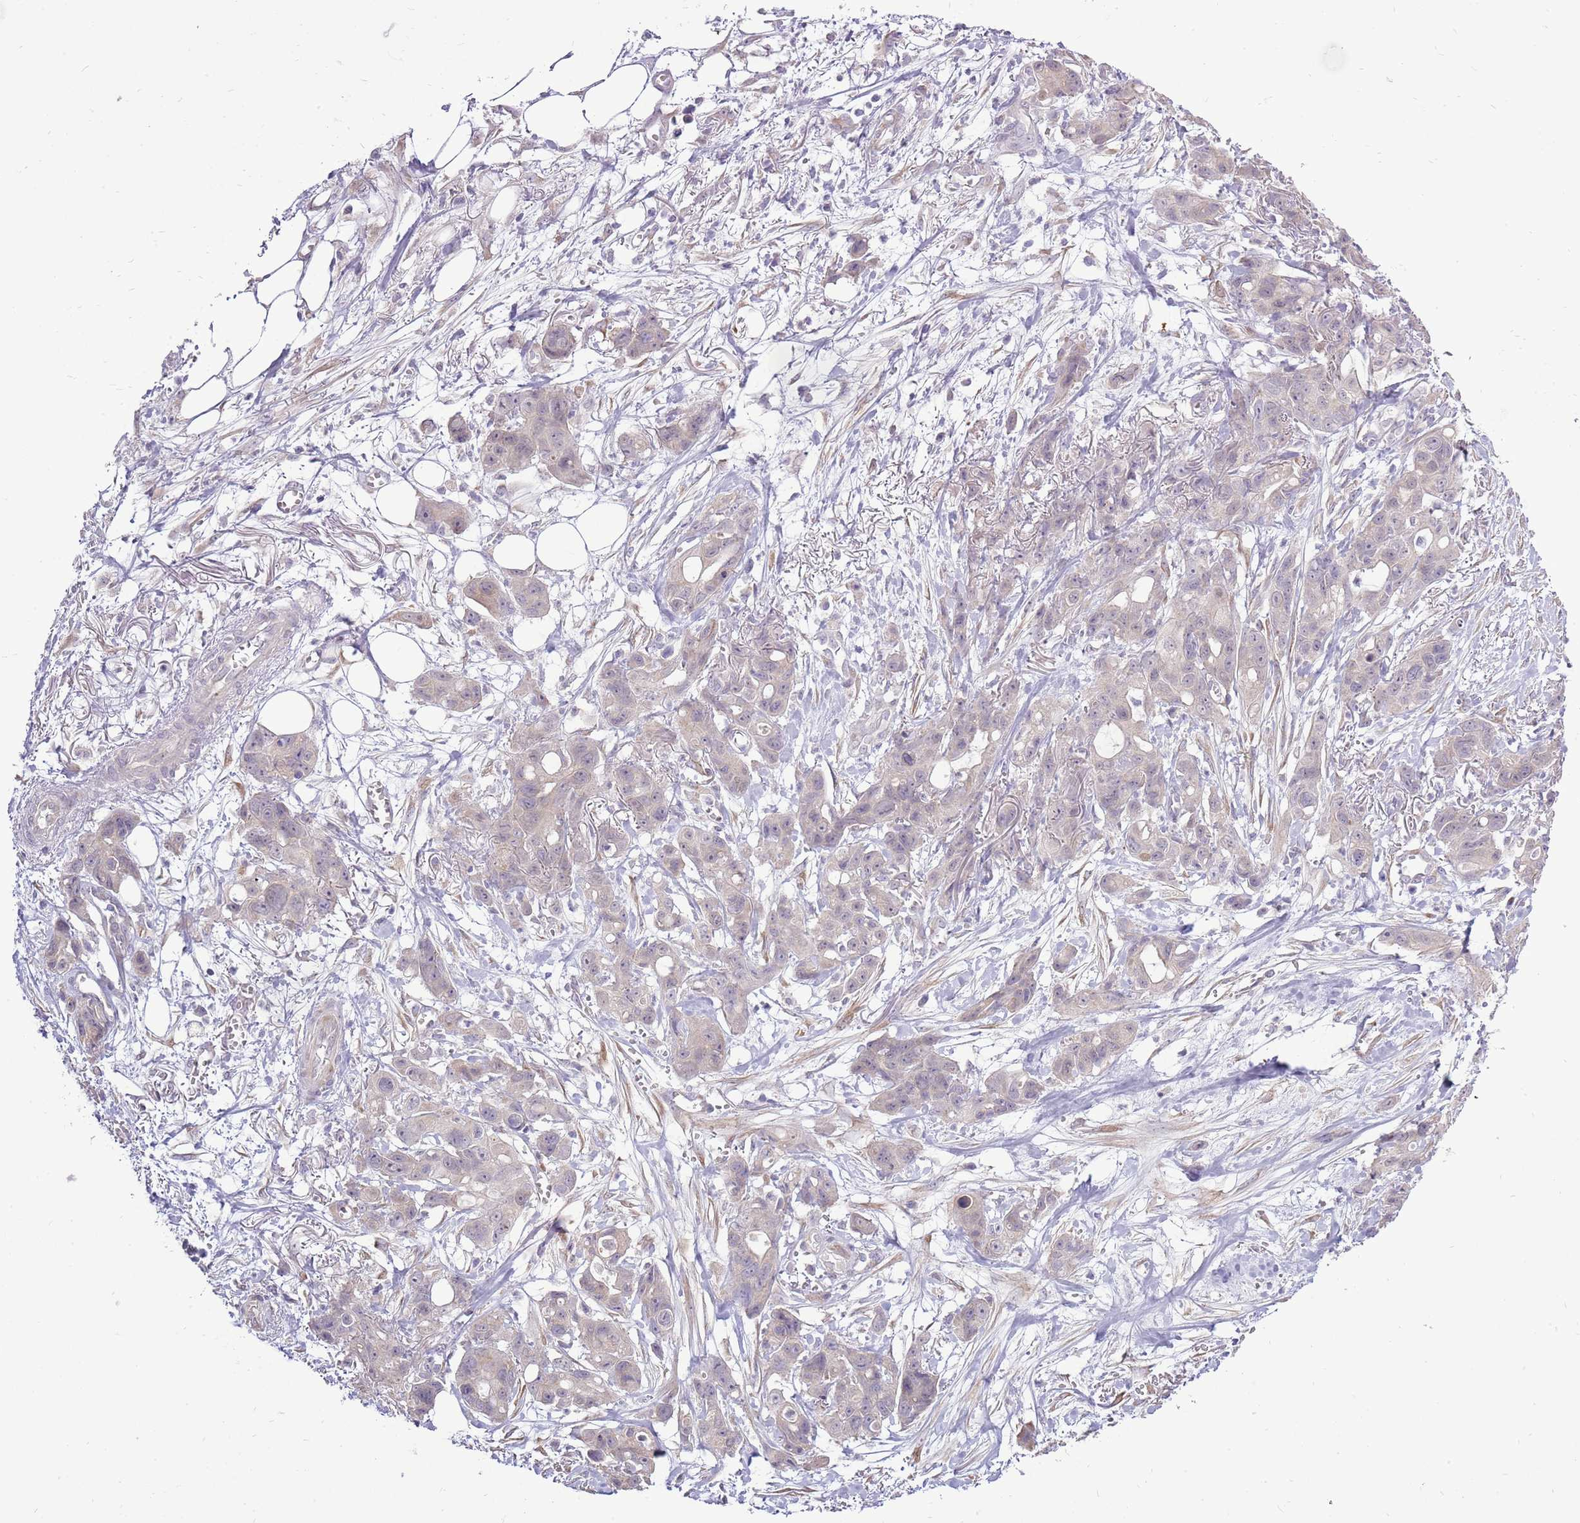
{"staining": {"intensity": "negative", "quantity": "none", "location": "none"}, "tissue": "ovarian cancer", "cell_type": "Tumor cells", "image_type": "cancer", "snomed": [{"axis": "morphology", "description": "Cystadenocarcinoma, mucinous, NOS"}, {"axis": "topography", "description": "Ovary"}], "caption": "The histopathology image displays no significant positivity in tumor cells of ovarian cancer.", "gene": "UGGT2", "patient": {"sex": "female", "age": 70}}